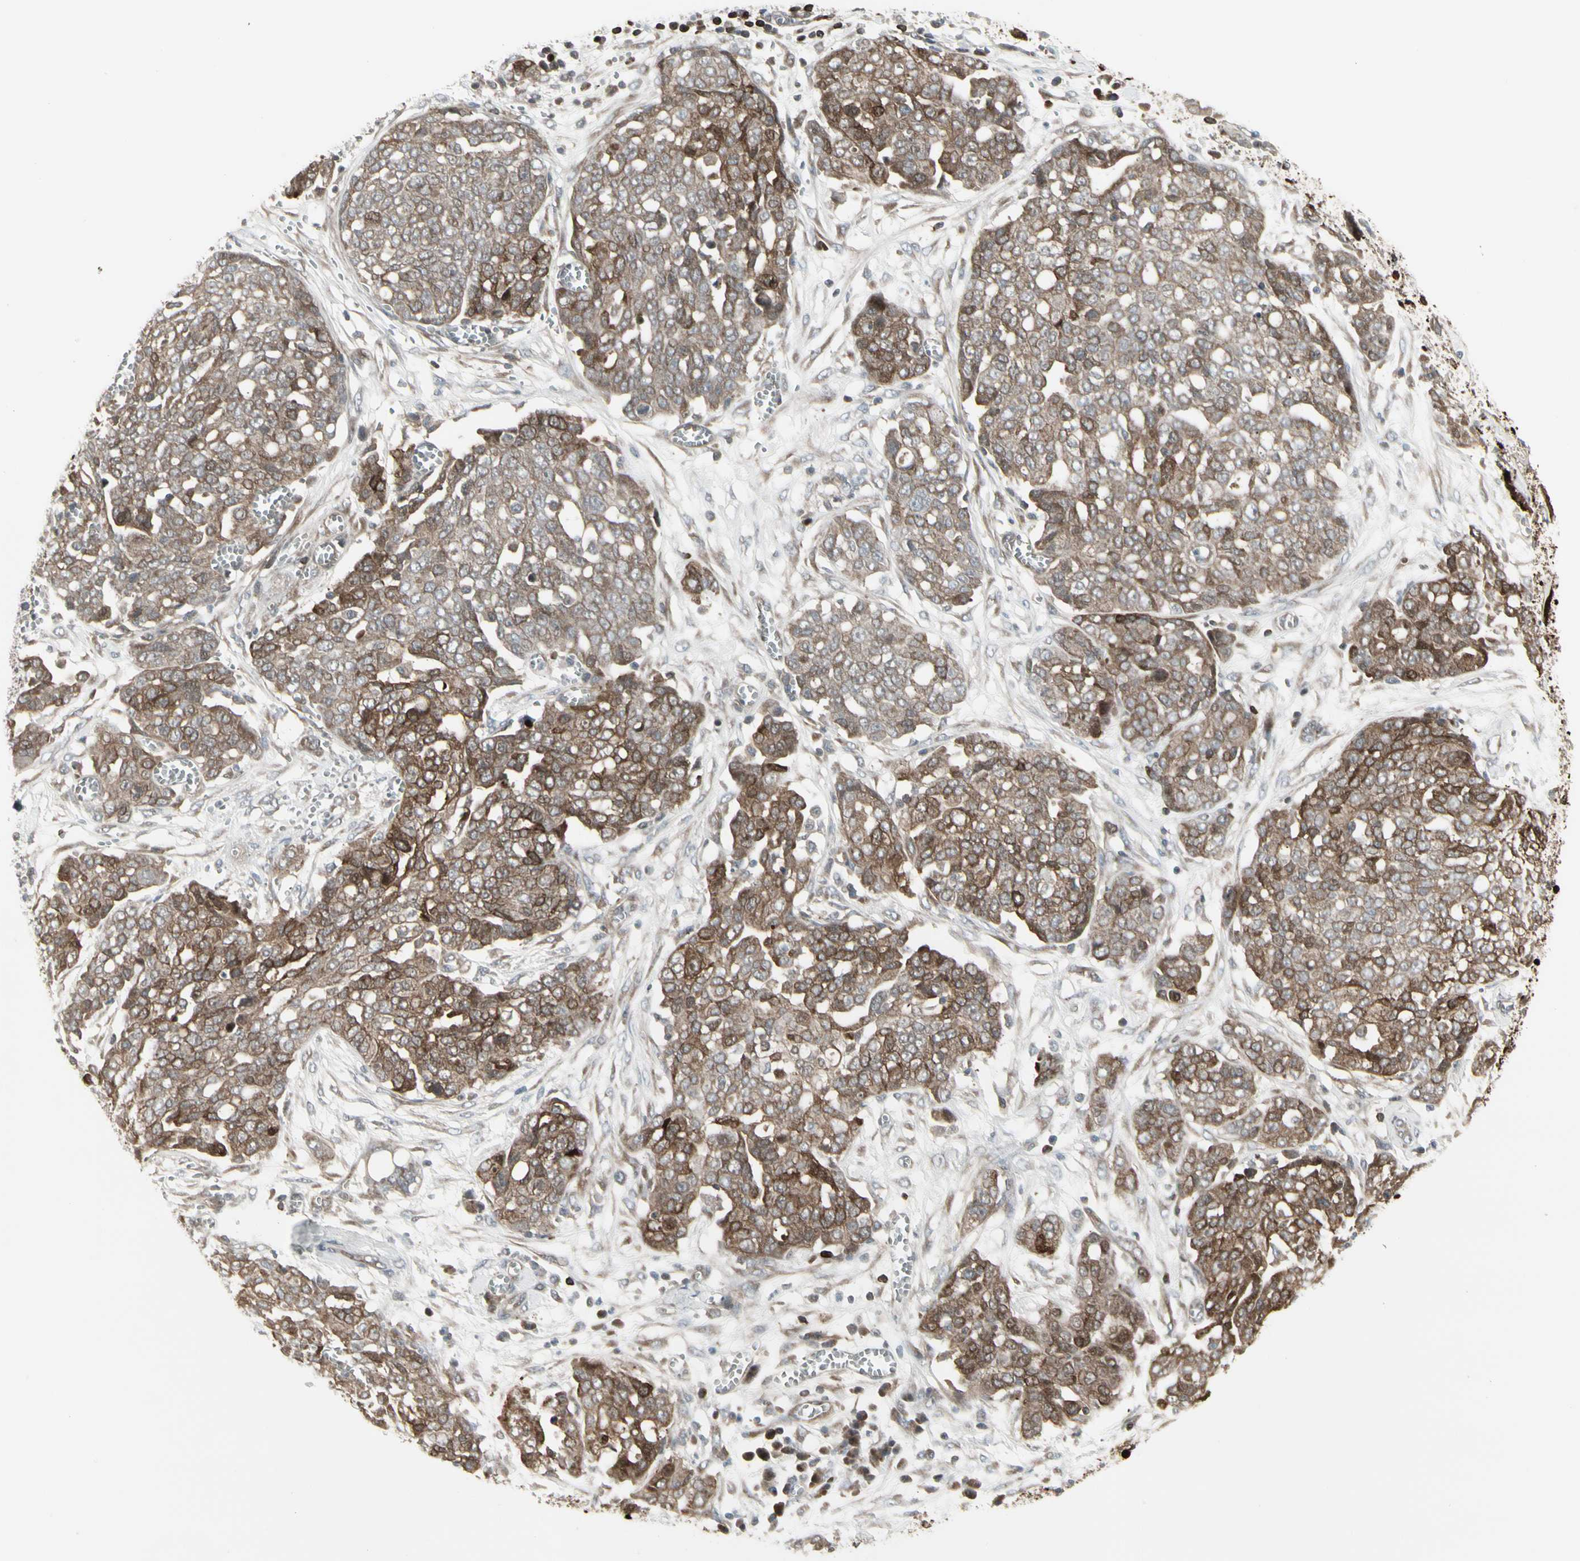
{"staining": {"intensity": "strong", "quantity": ">75%", "location": "cytoplasmic/membranous"}, "tissue": "ovarian cancer", "cell_type": "Tumor cells", "image_type": "cancer", "snomed": [{"axis": "morphology", "description": "Cystadenocarcinoma, serous, NOS"}, {"axis": "topography", "description": "Soft tissue"}, {"axis": "topography", "description": "Ovary"}], "caption": "Ovarian cancer (serous cystadenocarcinoma) stained with a brown dye demonstrates strong cytoplasmic/membranous positive staining in about >75% of tumor cells.", "gene": "IGFBP6", "patient": {"sex": "female", "age": 57}}